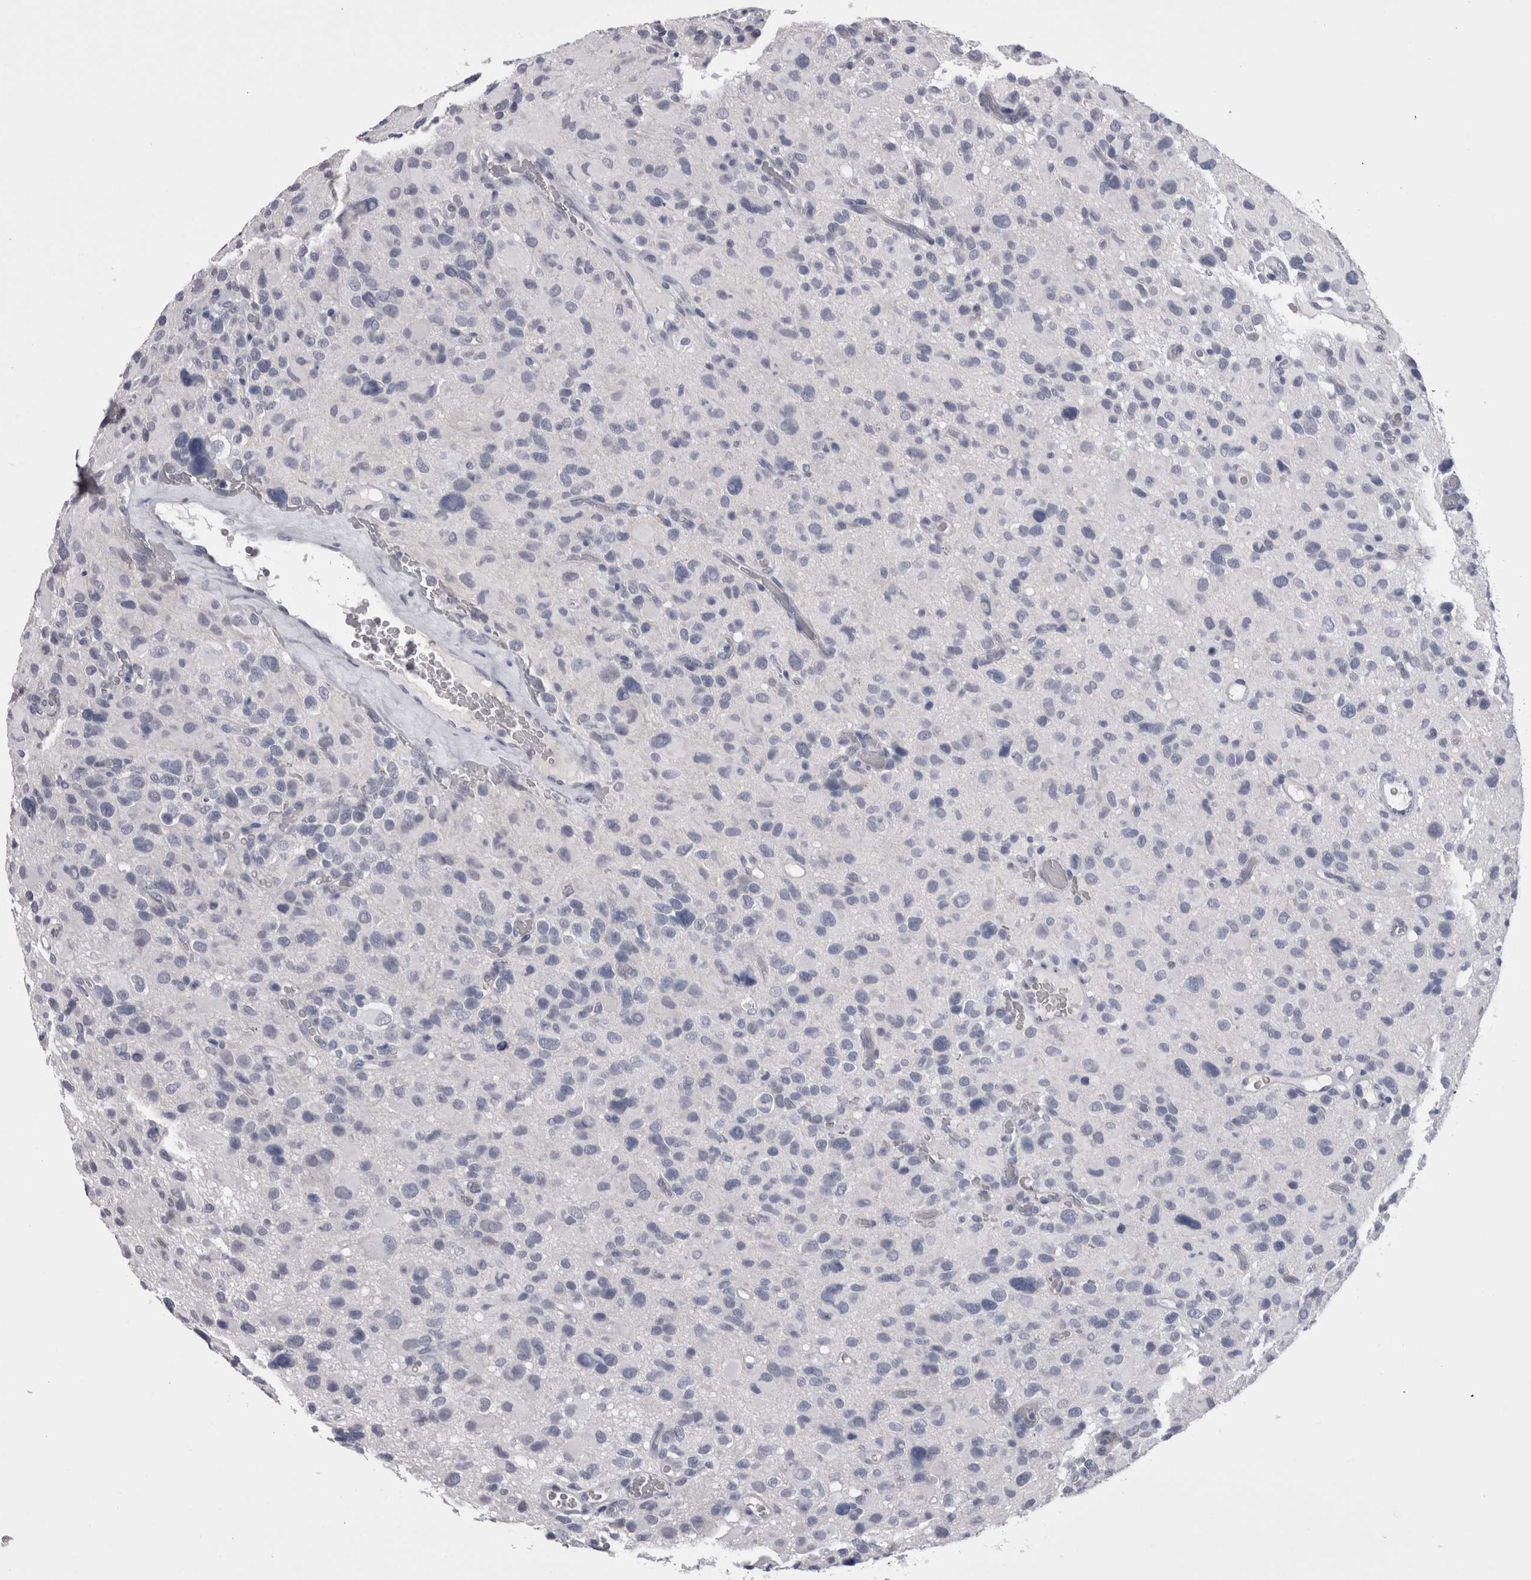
{"staining": {"intensity": "negative", "quantity": "none", "location": "none"}, "tissue": "glioma", "cell_type": "Tumor cells", "image_type": "cancer", "snomed": [{"axis": "morphology", "description": "Glioma, malignant, High grade"}, {"axis": "topography", "description": "Brain"}], "caption": "Human malignant glioma (high-grade) stained for a protein using IHC displays no positivity in tumor cells.", "gene": "CDHR5", "patient": {"sex": "male", "age": 48}}